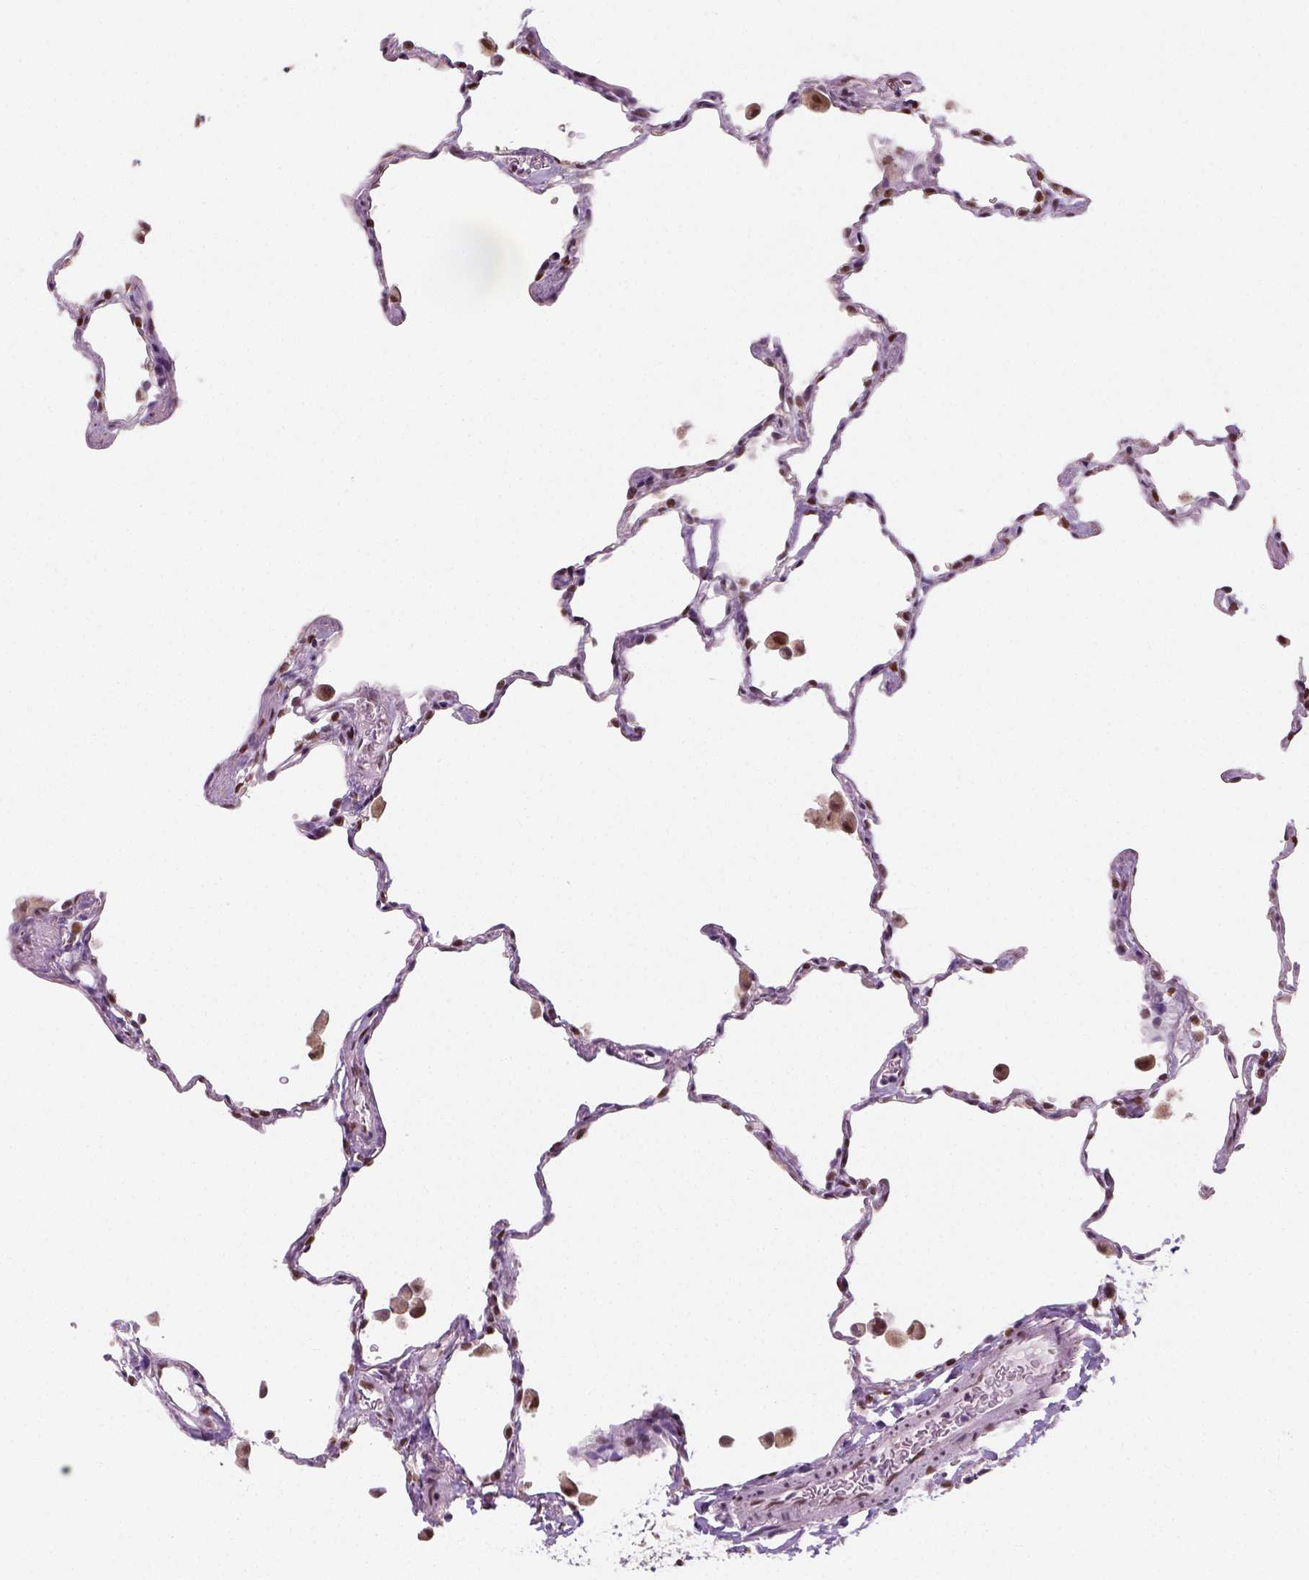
{"staining": {"intensity": "moderate", "quantity": ">75%", "location": "nuclear"}, "tissue": "lung", "cell_type": "Alveolar cells", "image_type": "normal", "snomed": [{"axis": "morphology", "description": "Normal tissue, NOS"}, {"axis": "topography", "description": "Lung"}], "caption": "This micrograph demonstrates unremarkable lung stained with immunohistochemistry (IHC) to label a protein in brown. The nuclear of alveolar cells show moderate positivity for the protein. Nuclei are counter-stained blue.", "gene": "C1orf112", "patient": {"sex": "female", "age": 47}}